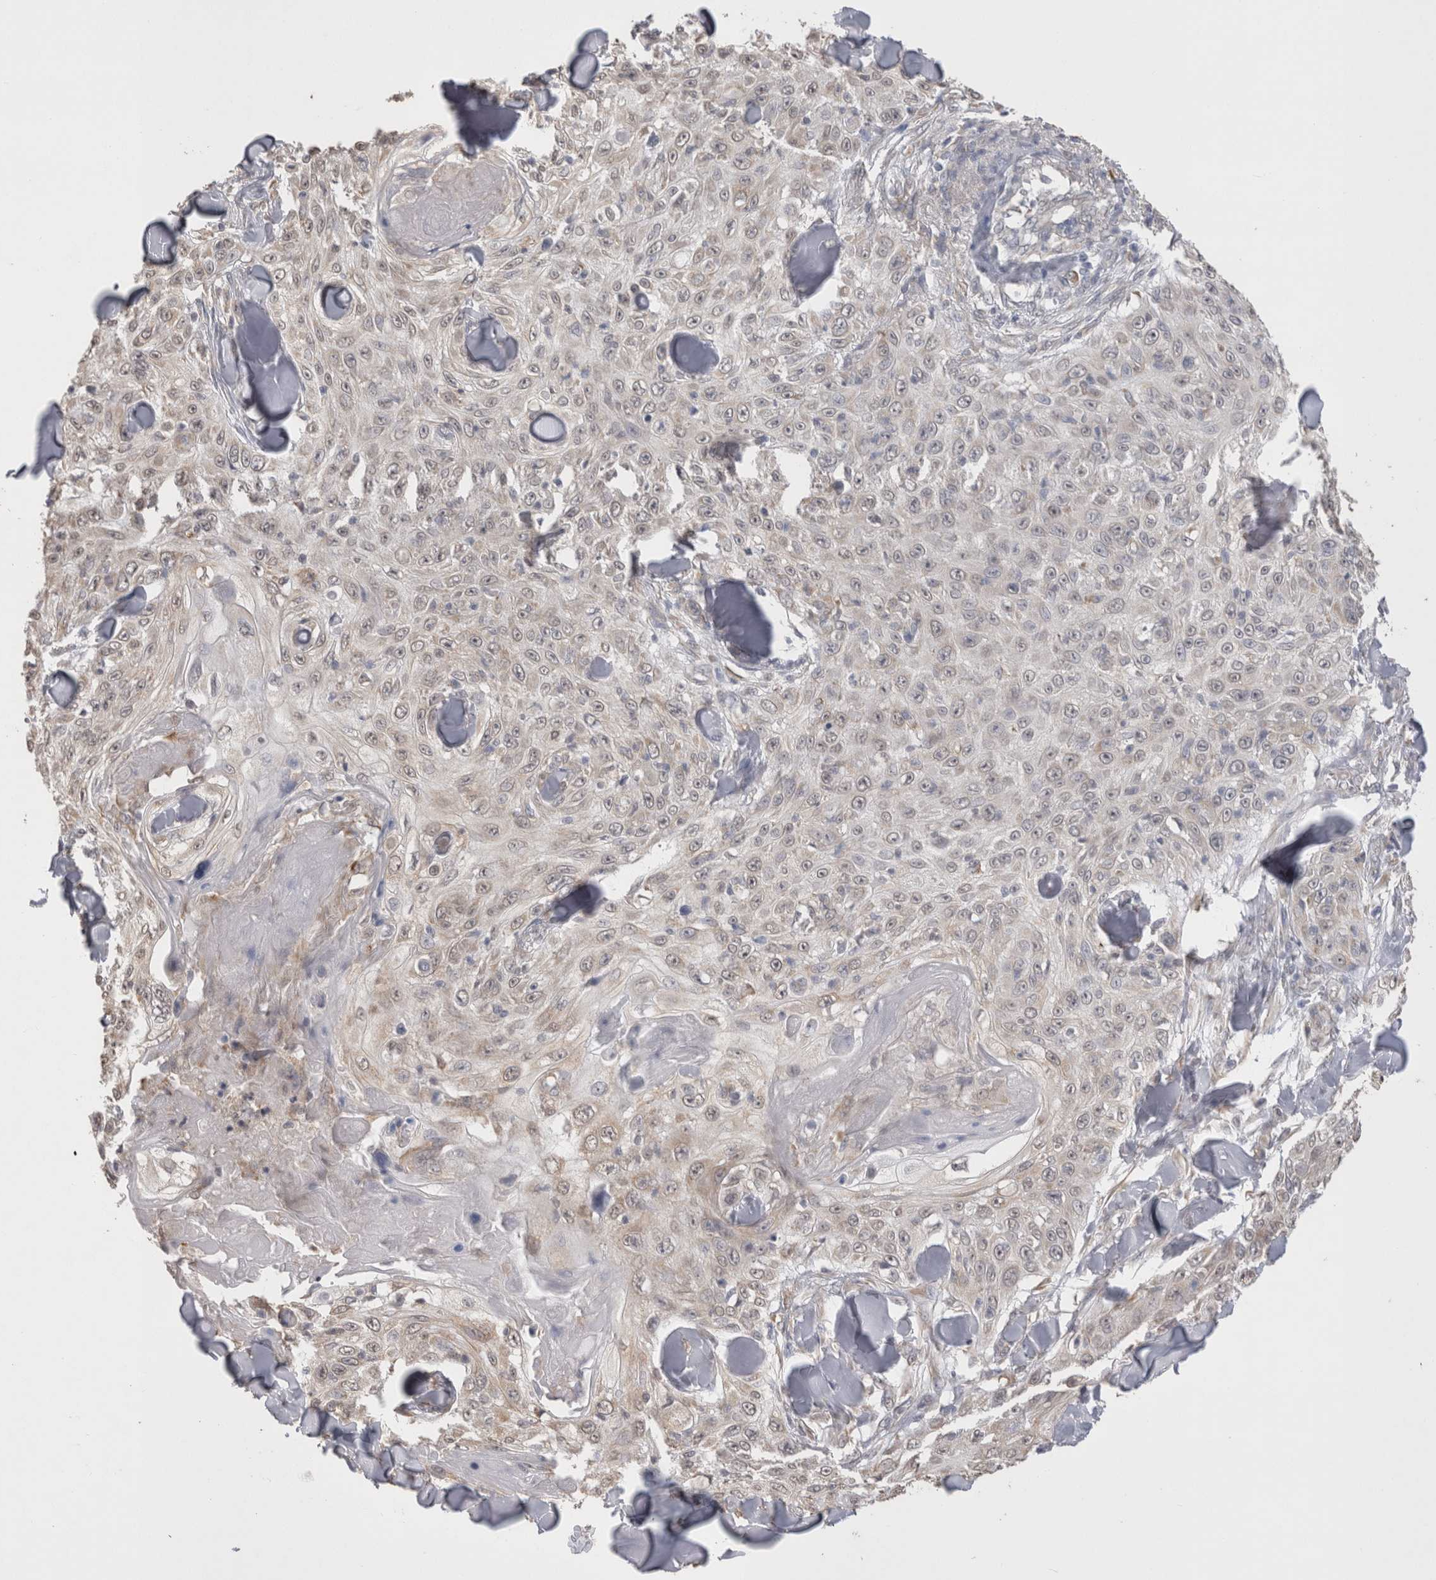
{"staining": {"intensity": "weak", "quantity": "25%-75%", "location": "cytoplasmic/membranous"}, "tissue": "skin cancer", "cell_type": "Tumor cells", "image_type": "cancer", "snomed": [{"axis": "morphology", "description": "Squamous cell carcinoma, NOS"}, {"axis": "topography", "description": "Skin"}], "caption": "Immunohistochemical staining of human squamous cell carcinoma (skin) demonstrates low levels of weak cytoplasmic/membranous expression in about 25%-75% of tumor cells.", "gene": "NOMO1", "patient": {"sex": "male", "age": 86}}